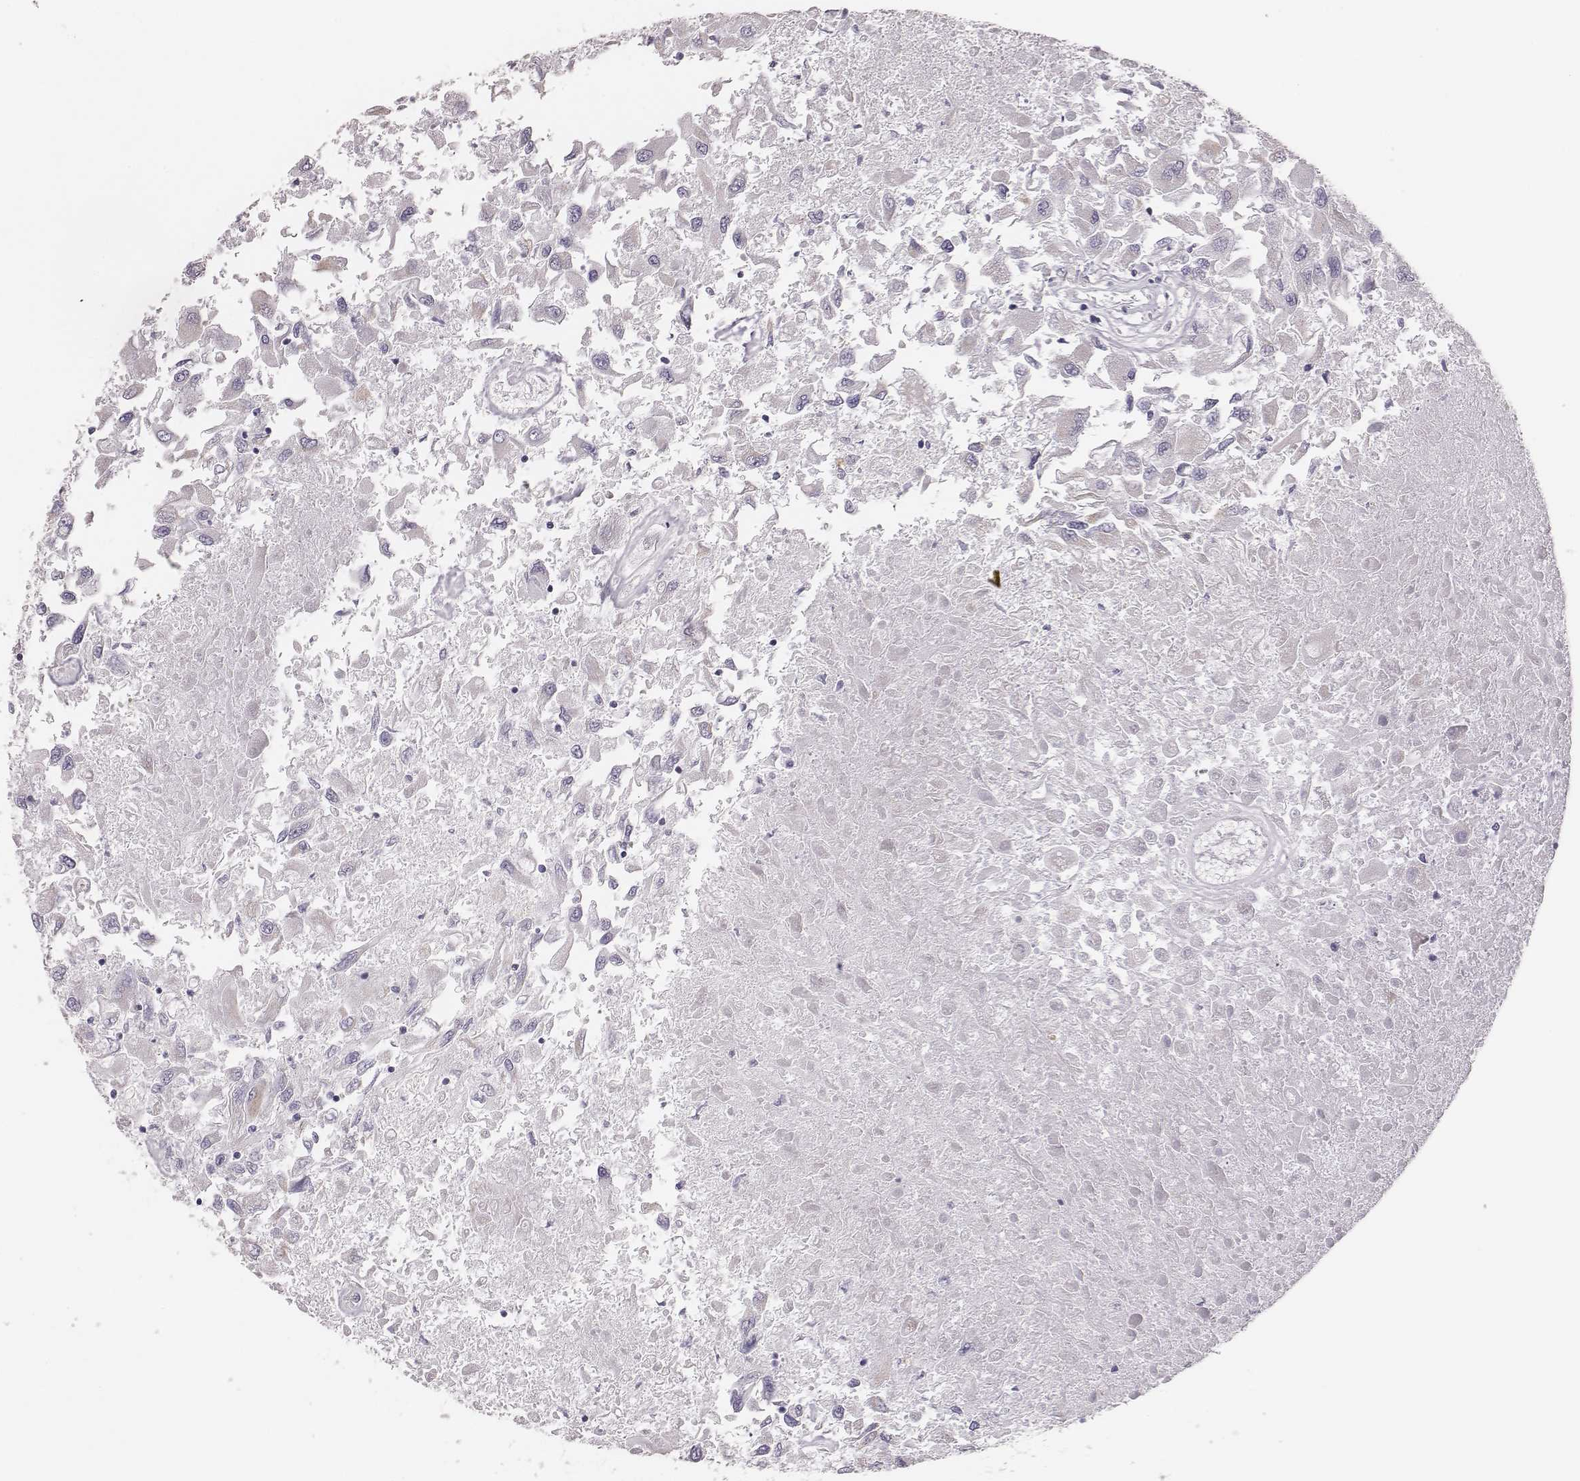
{"staining": {"intensity": "negative", "quantity": "none", "location": "none"}, "tissue": "renal cancer", "cell_type": "Tumor cells", "image_type": "cancer", "snomed": [{"axis": "morphology", "description": "Adenocarcinoma, NOS"}, {"axis": "topography", "description": "Kidney"}], "caption": "This is a micrograph of immunohistochemistry (IHC) staining of adenocarcinoma (renal), which shows no staining in tumor cells. (Stains: DAB (3,3'-diaminobenzidine) IHC with hematoxylin counter stain, Microscopy: brightfield microscopy at high magnification).", "gene": "H1-6", "patient": {"sex": "female", "age": 76}}